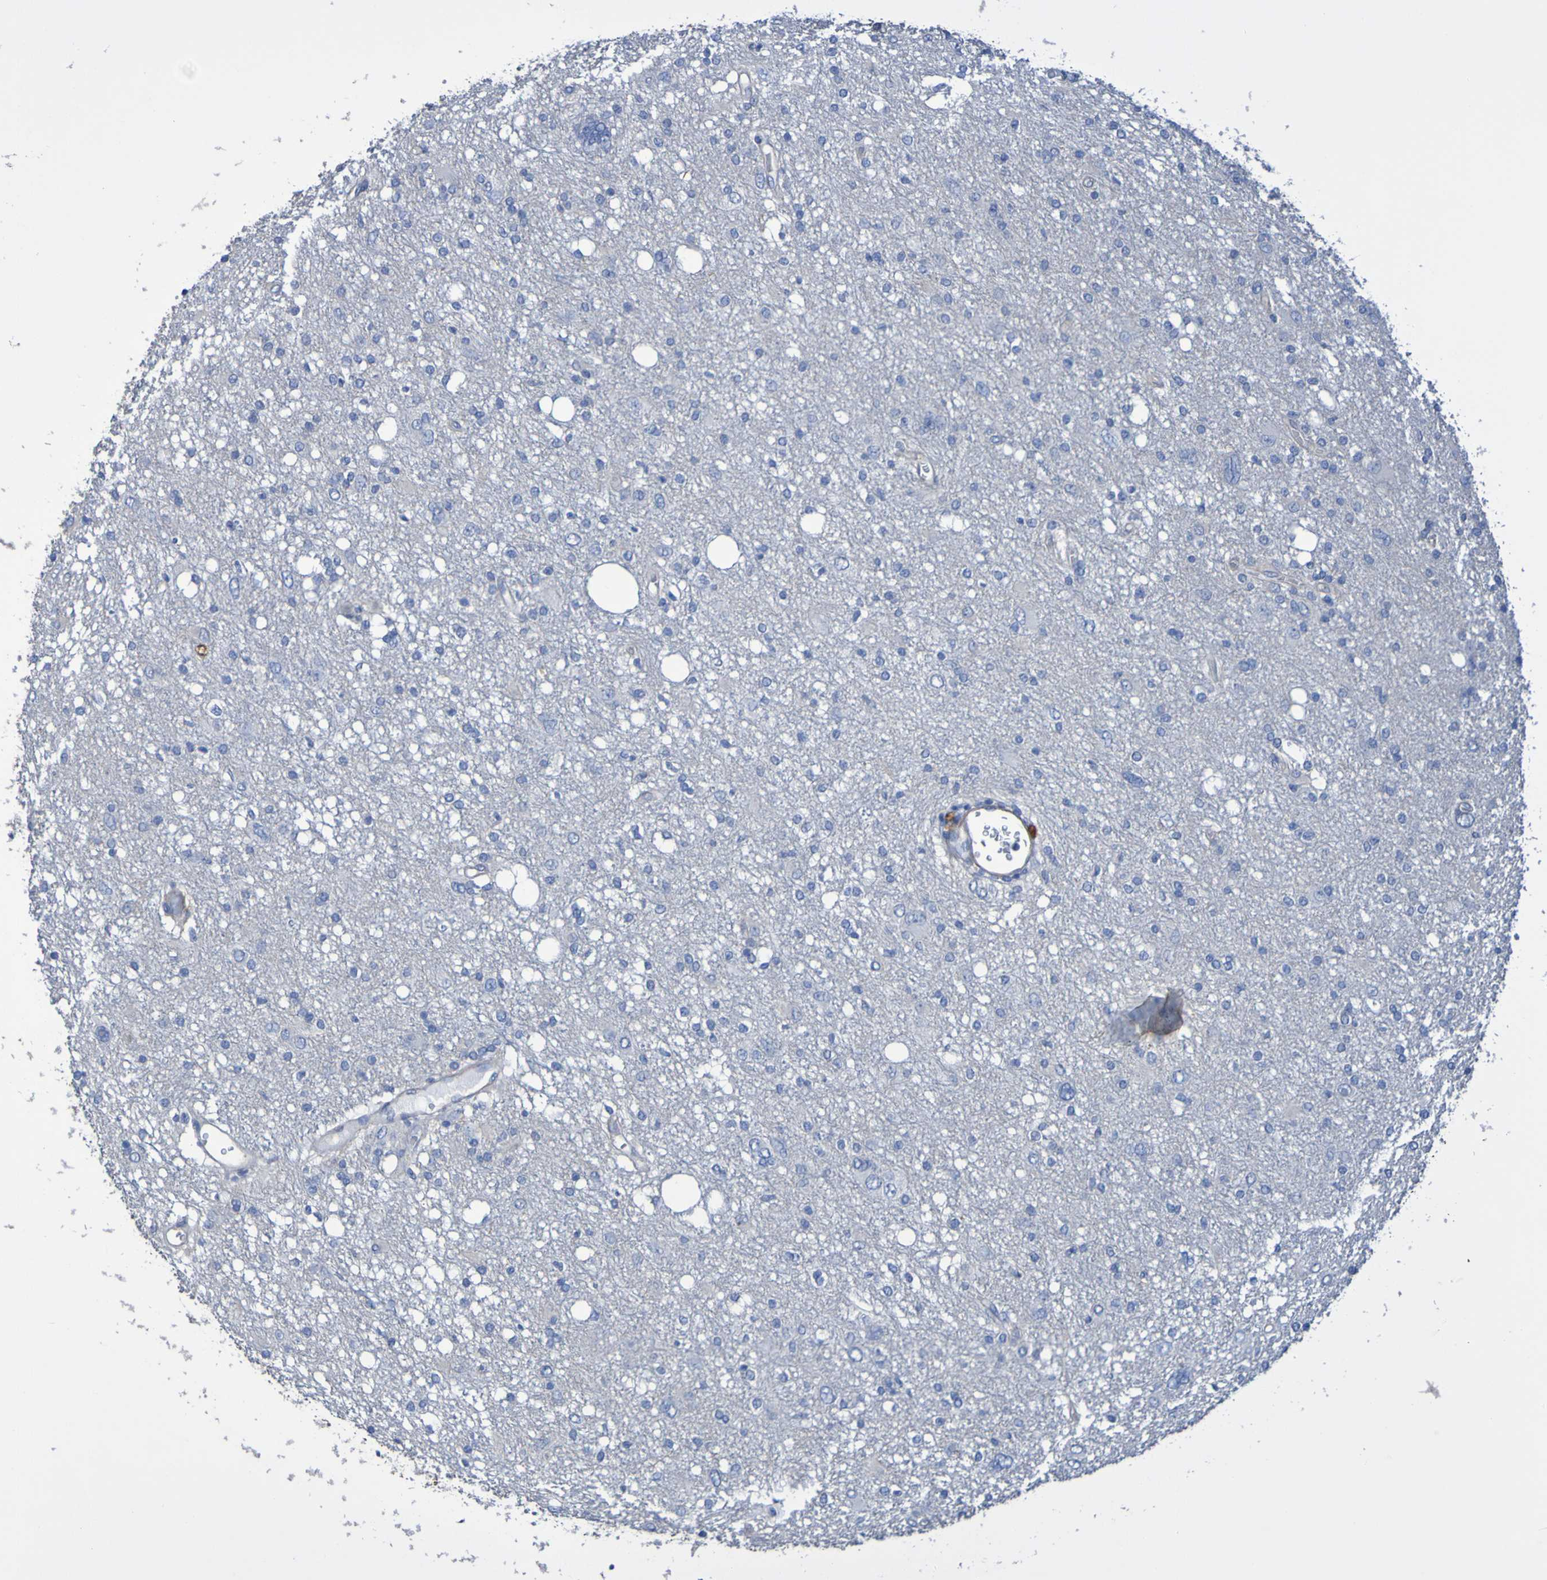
{"staining": {"intensity": "negative", "quantity": "none", "location": "none"}, "tissue": "glioma", "cell_type": "Tumor cells", "image_type": "cancer", "snomed": [{"axis": "morphology", "description": "Glioma, malignant, High grade"}, {"axis": "topography", "description": "Brain"}], "caption": "The image reveals no staining of tumor cells in high-grade glioma (malignant).", "gene": "SRPRB", "patient": {"sex": "female", "age": 59}}